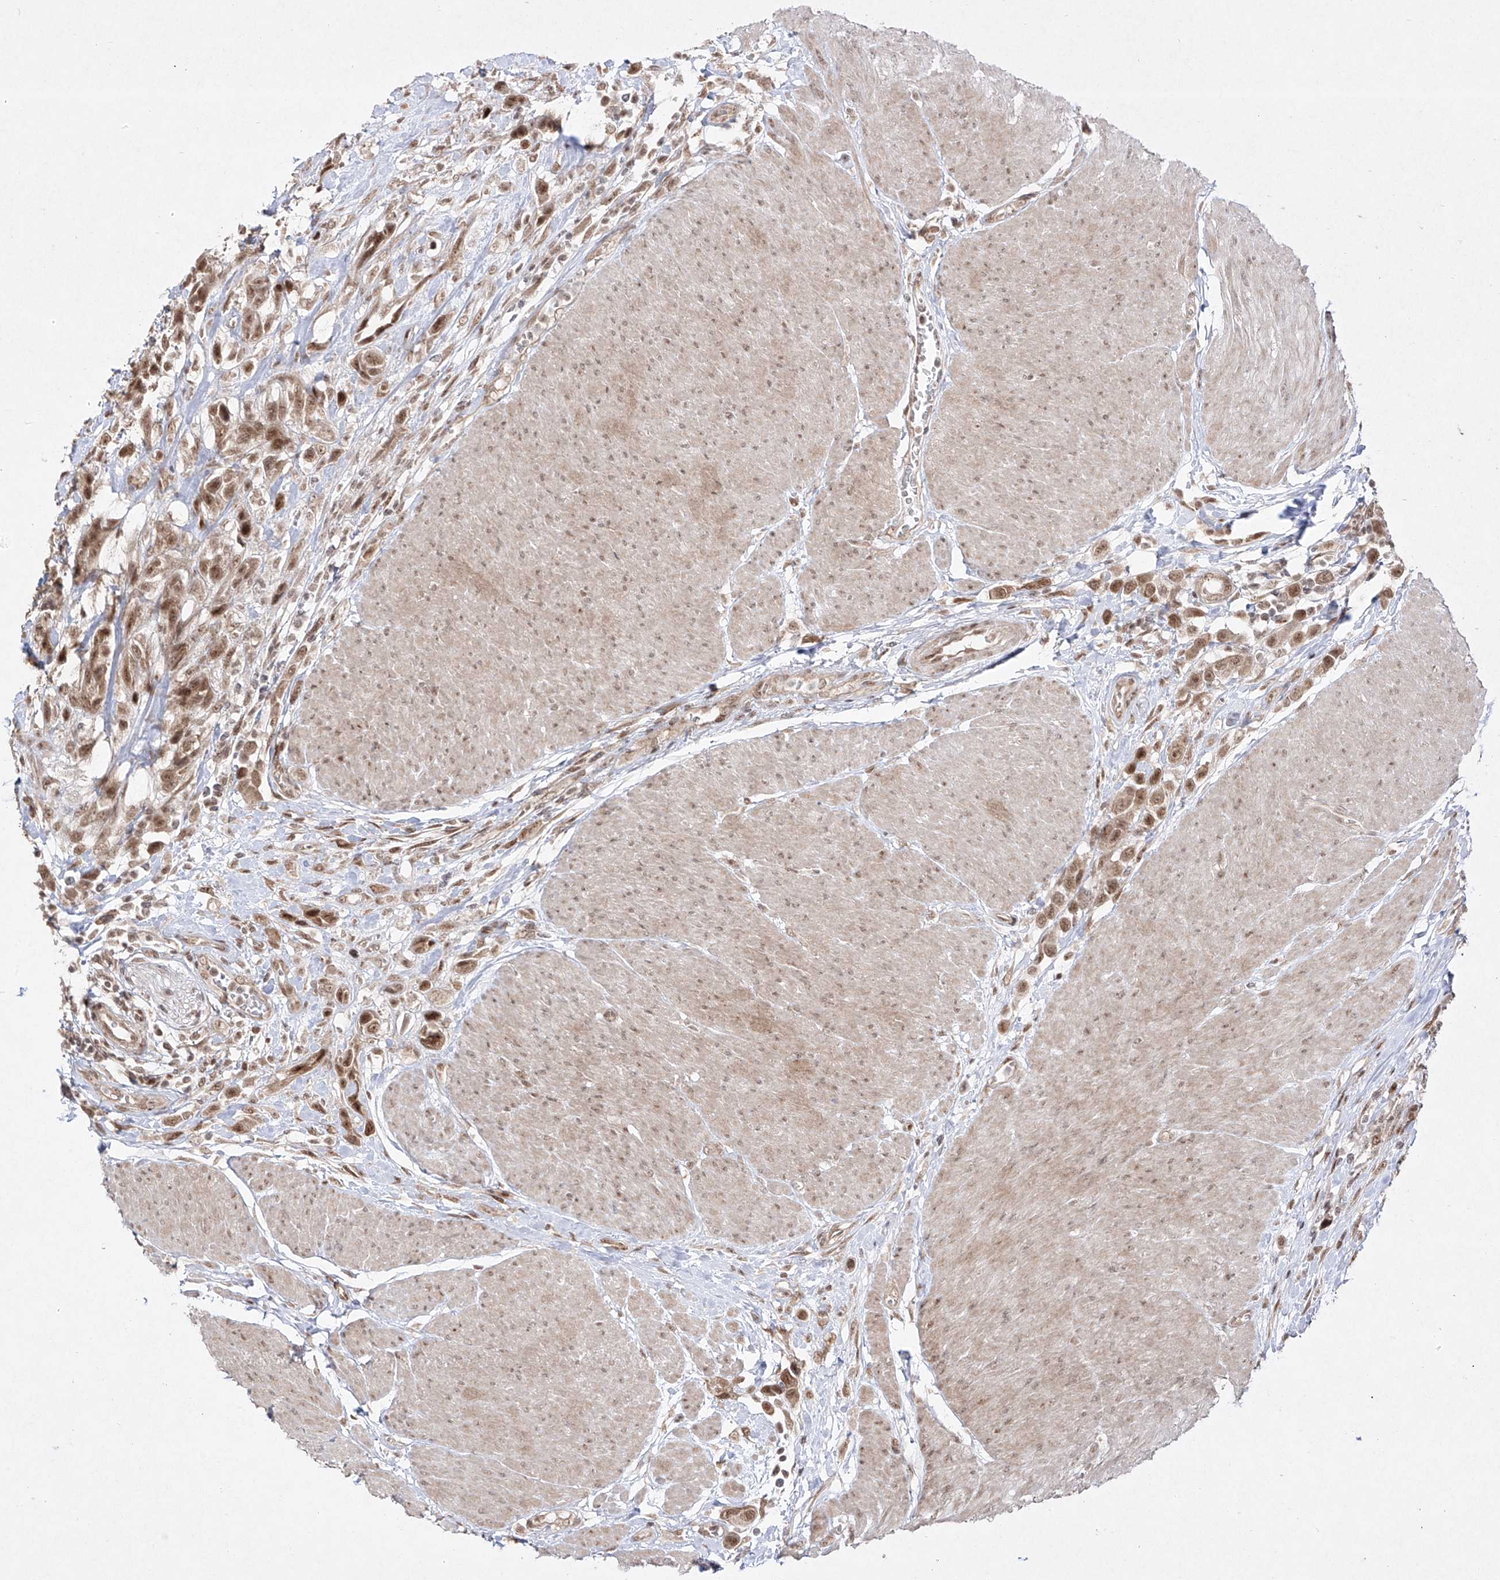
{"staining": {"intensity": "moderate", "quantity": ">75%", "location": "nuclear"}, "tissue": "urothelial cancer", "cell_type": "Tumor cells", "image_type": "cancer", "snomed": [{"axis": "morphology", "description": "Urothelial carcinoma, High grade"}, {"axis": "topography", "description": "Urinary bladder"}], "caption": "Approximately >75% of tumor cells in urothelial carcinoma (high-grade) exhibit moderate nuclear protein staining as visualized by brown immunohistochemical staining.", "gene": "SNRNP27", "patient": {"sex": "male", "age": 50}}